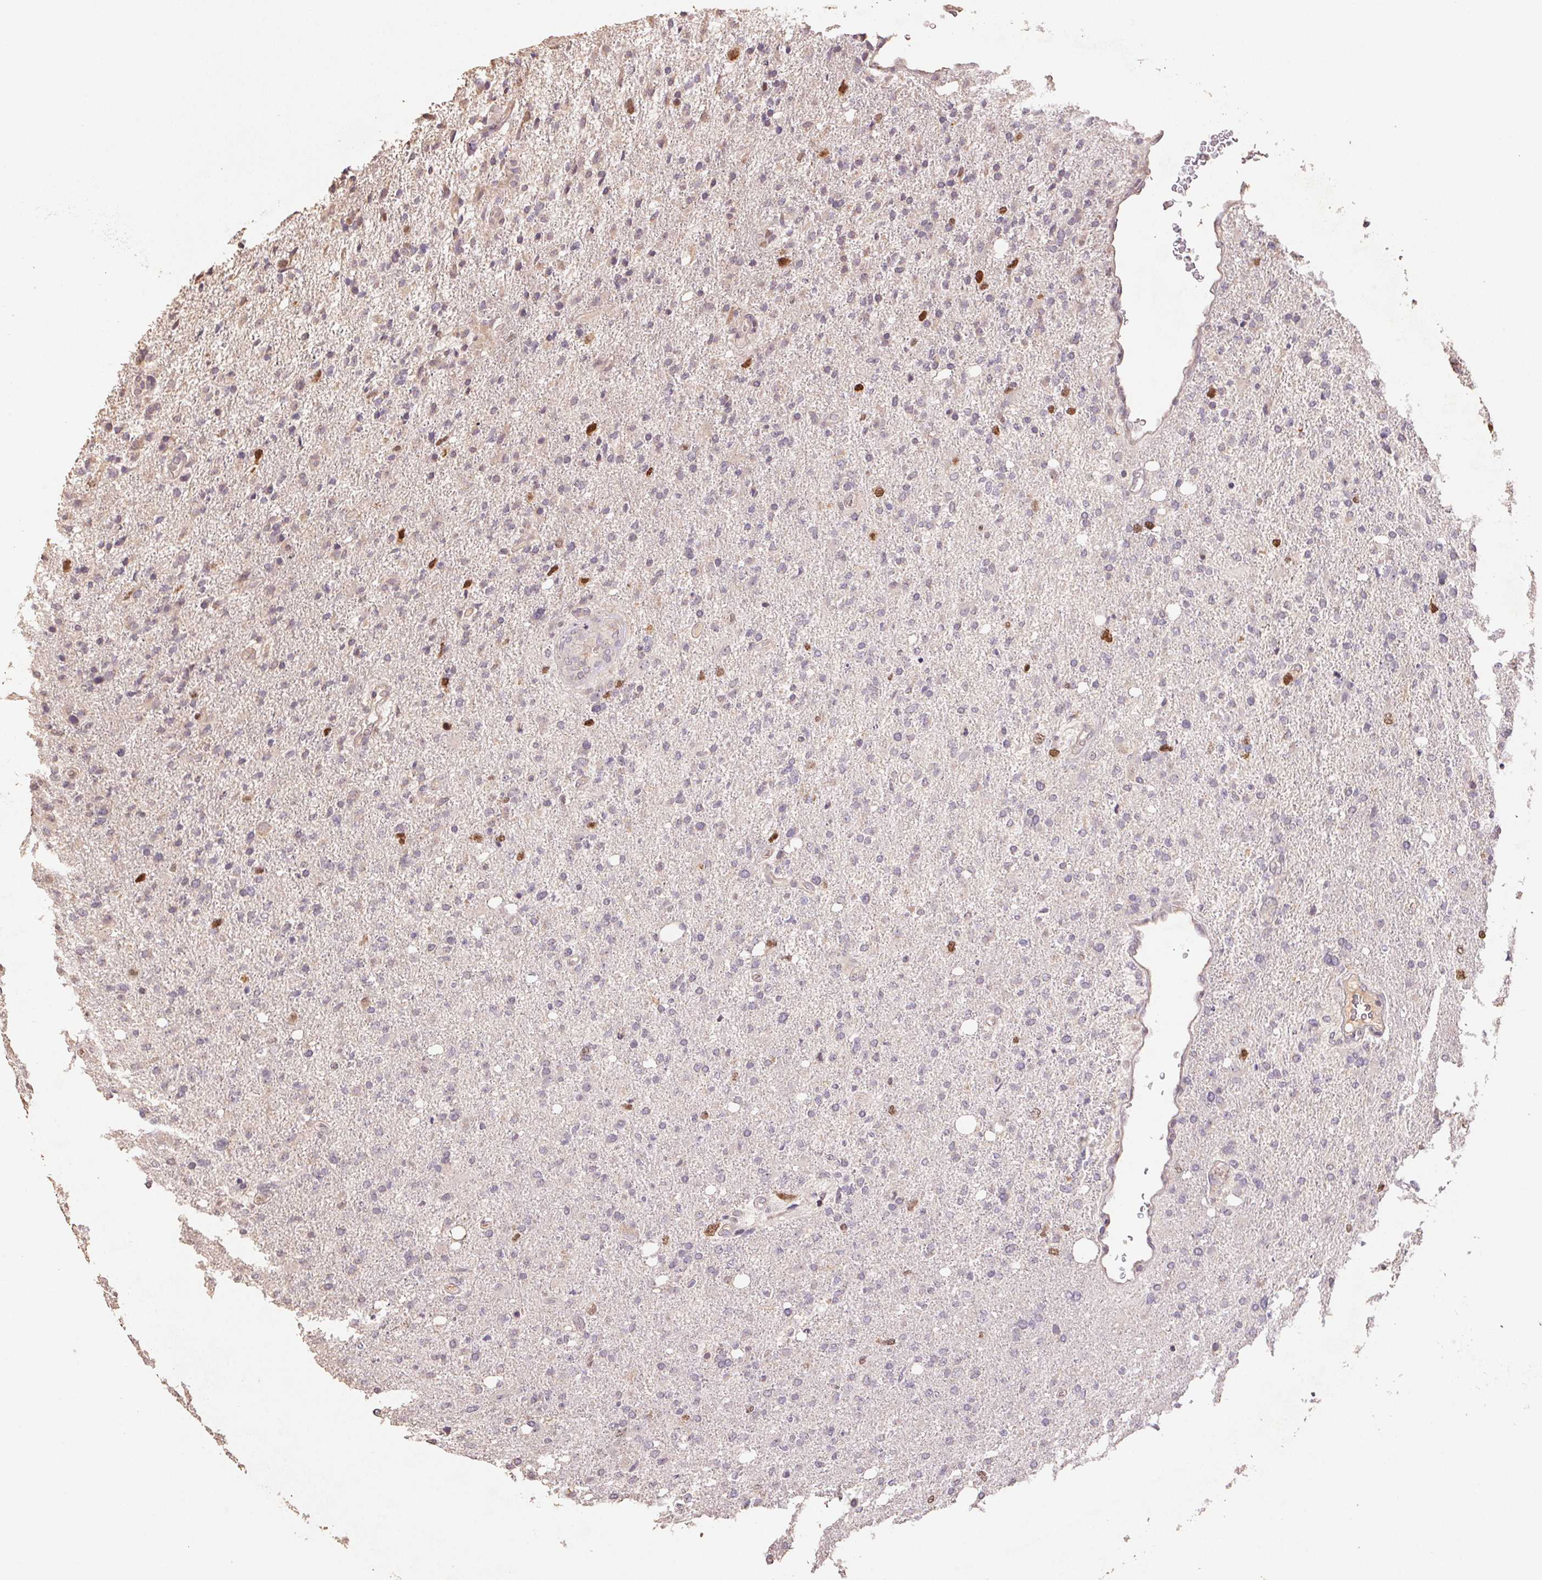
{"staining": {"intensity": "negative", "quantity": "none", "location": "none"}, "tissue": "glioma", "cell_type": "Tumor cells", "image_type": "cancer", "snomed": [{"axis": "morphology", "description": "Glioma, malignant, High grade"}, {"axis": "topography", "description": "Cerebral cortex"}], "caption": "Tumor cells show no significant expression in malignant glioma (high-grade). (IHC, brightfield microscopy, high magnification).", "gene": "CENPF", "patient": {"sex": "male", "age": 70}}